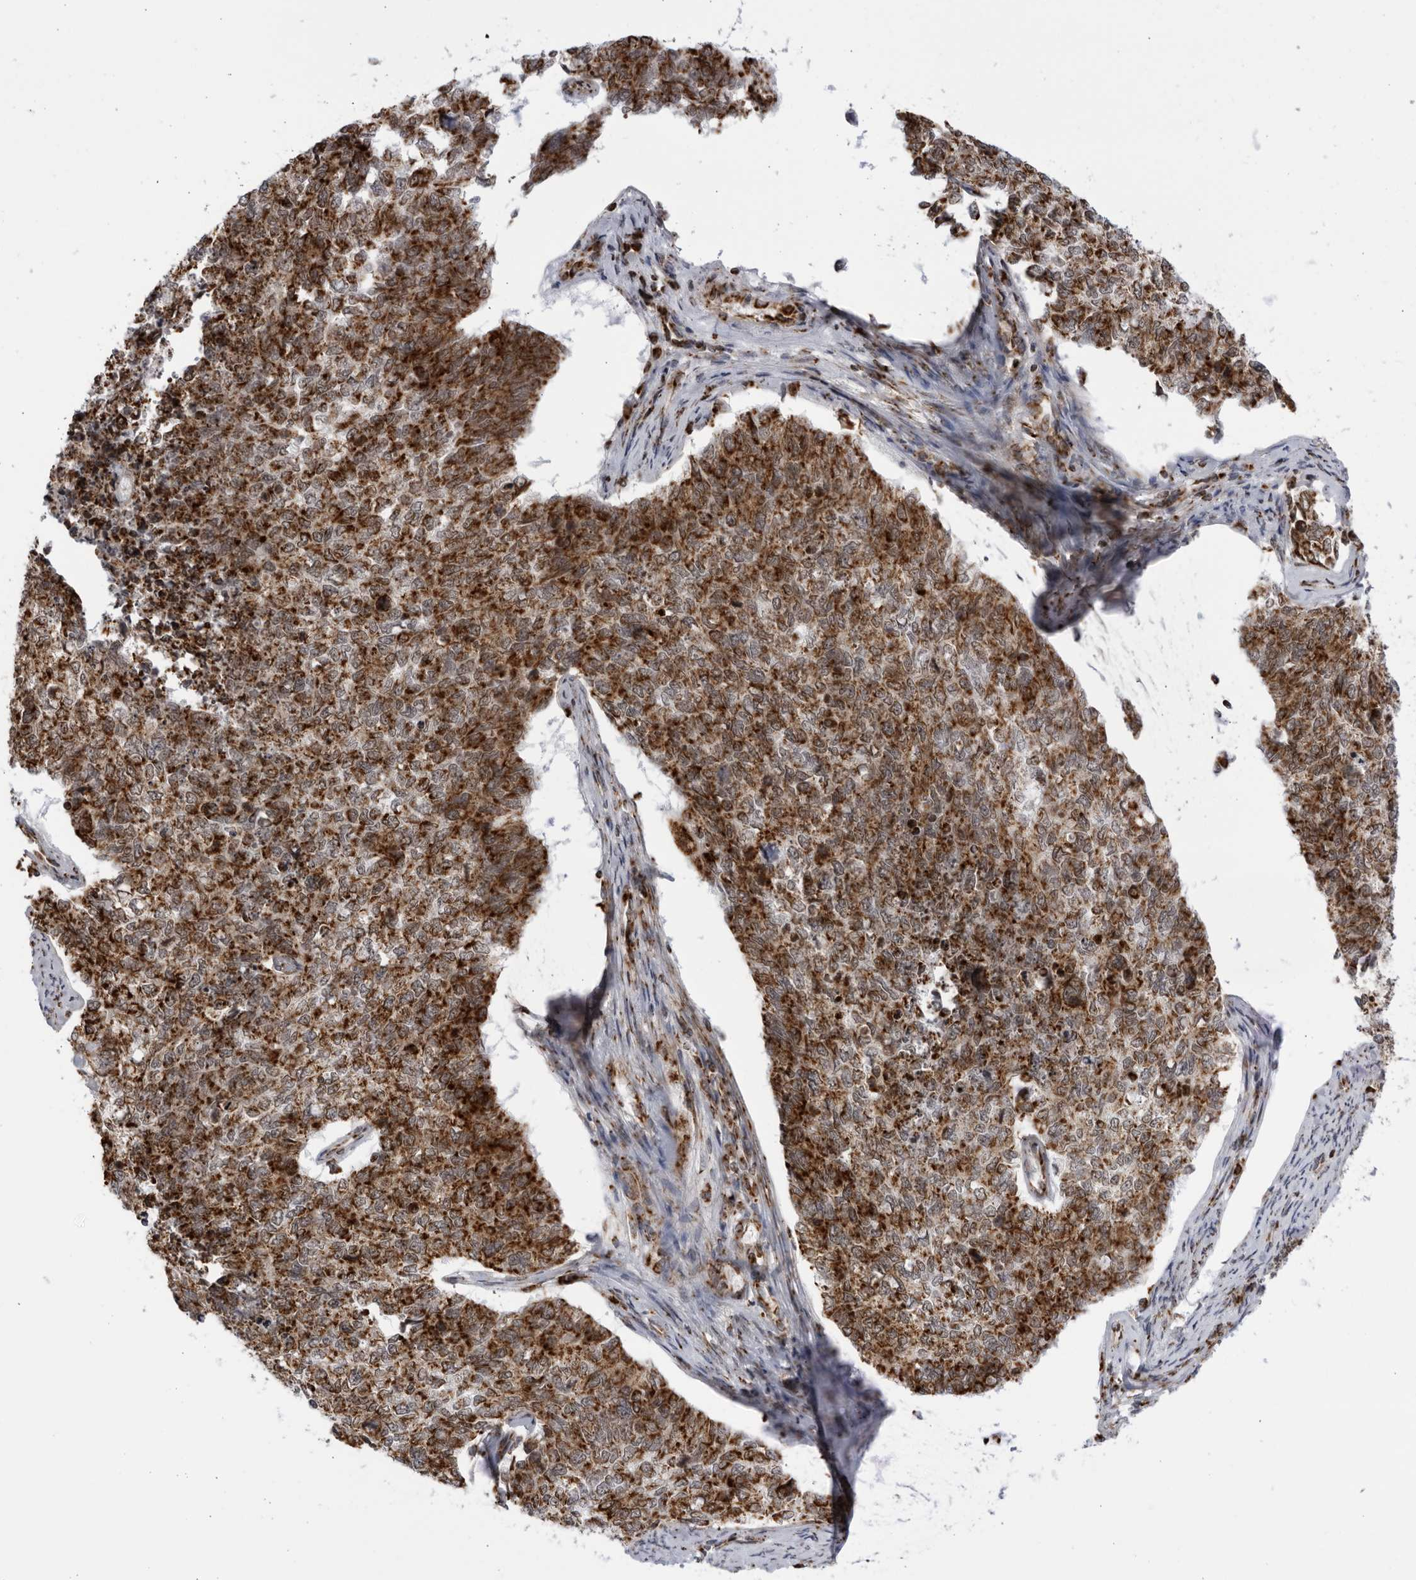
{"staining": {"intensity": "strong", "quantity": ">75%", "location": "cytoplasmic/membranous"}, "tissue": "cervical cancer", "cell_type": "Tumor cells", "image_type": "cancer", "snomed": [{"axis": "morphology", "description": "Squamous cell carcinoma, NOS"}, {"axis": "topography", "description": "Cervix"}], "caption": "Protein staining by immunohistochemistry shows strong cytoplasmic/membranous positivity in approximately >75% of tumor cells in squamous cell carcinoma (cervical). (DAB (3,3'-diaminobenzidine) = brown stain, brightfield microscopy at high magnification).", "gene": "RBM34", "patient": {"sex": "female", "age": 63}}